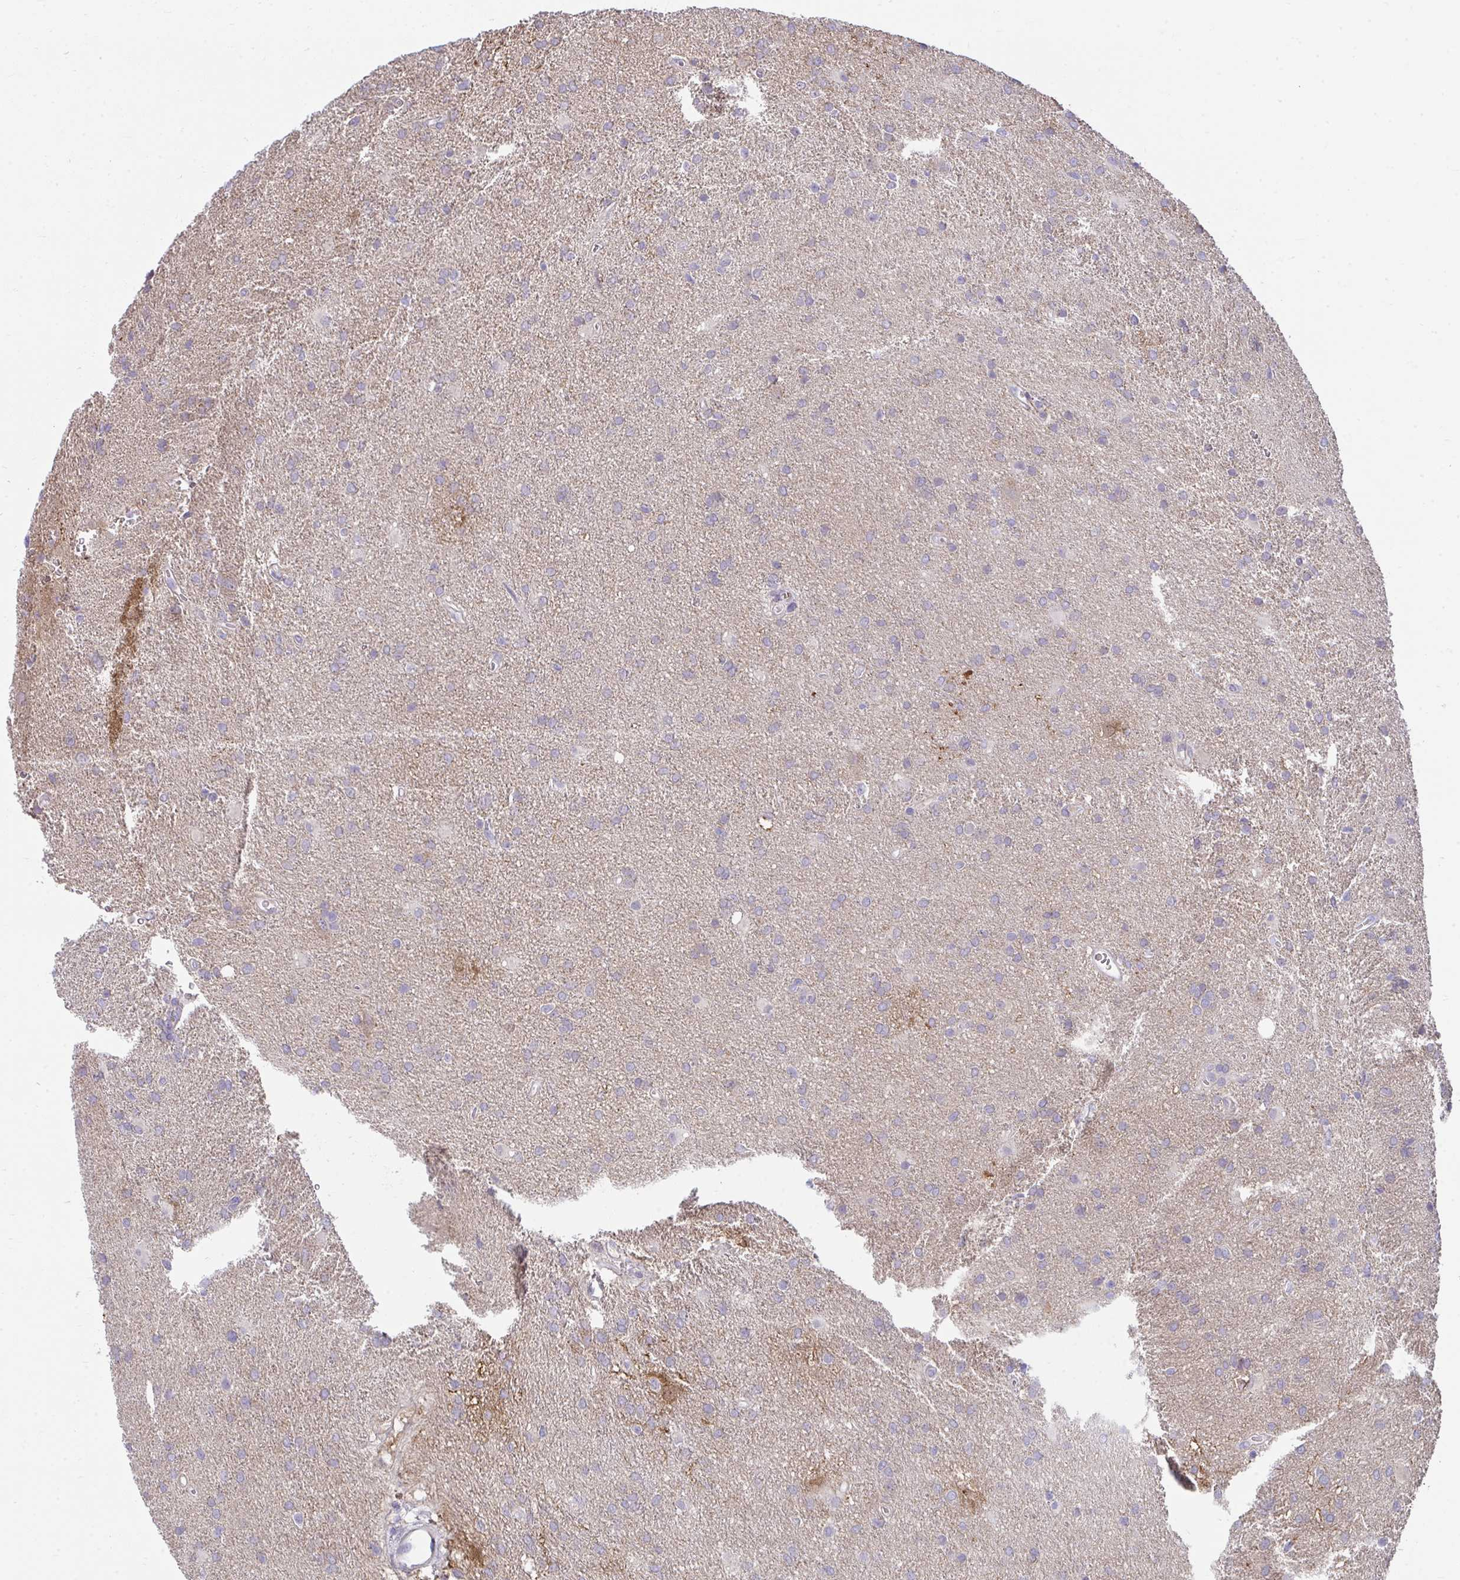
{"staining": {"intensity": "negative", "quantity": "none", "location": "none"}, "tissue": "glioma", "cell_type": "Tumor cells", "image_type": "cancer", "snomed": [{"axis": "morphology", "description": "Glioma, malignant, Low grade"}, {"axis": "topography", "description": "Brain"}], "caption": "Tumor cells show no significant expression in malignant glioma (low-grade).", "gene": "PIGZ", "patient": {"sex": "male", "age": 66}}